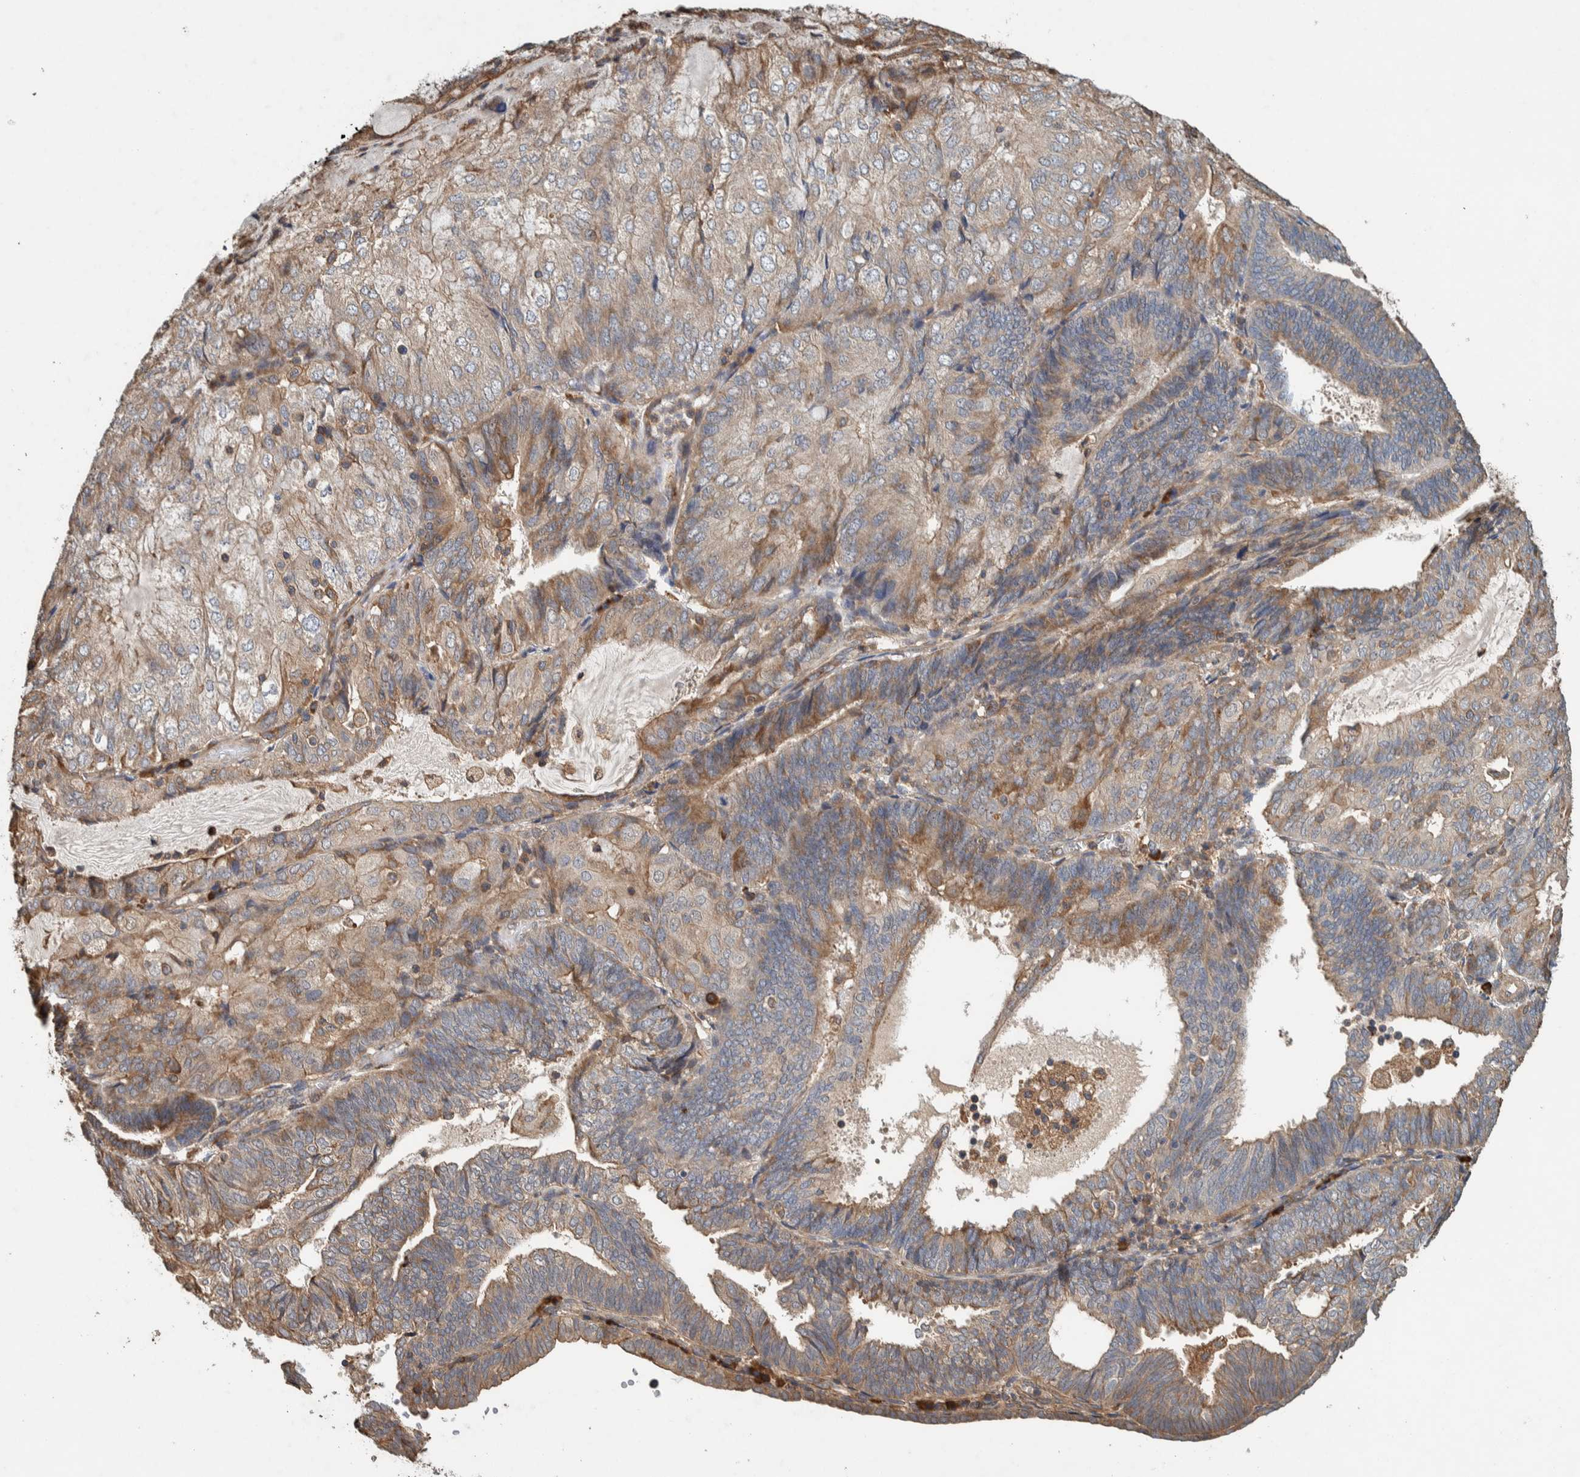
{"staining": {"intensity": "weak", "quantity": ">75%", "location": "cytoplasmic/membranous"}, "tissue": "endometrial cancer", "cell_type": "Tumor cells", "image_type": "cancer", "snomed": [{"axis": "morphology", "description": "Adenocarcinoma, NOS"}, {"axis": "topography", "description": "Endometrium"}], "caption": "This is an image of immunohistochemistry staining of endometrial cancer (adenocarcinoma), which shows weak staining in the cytoplasmic/membranous of tumor cells.", "gene": "PLA2G3", "patient": {"sex": "female", "age": 81}}